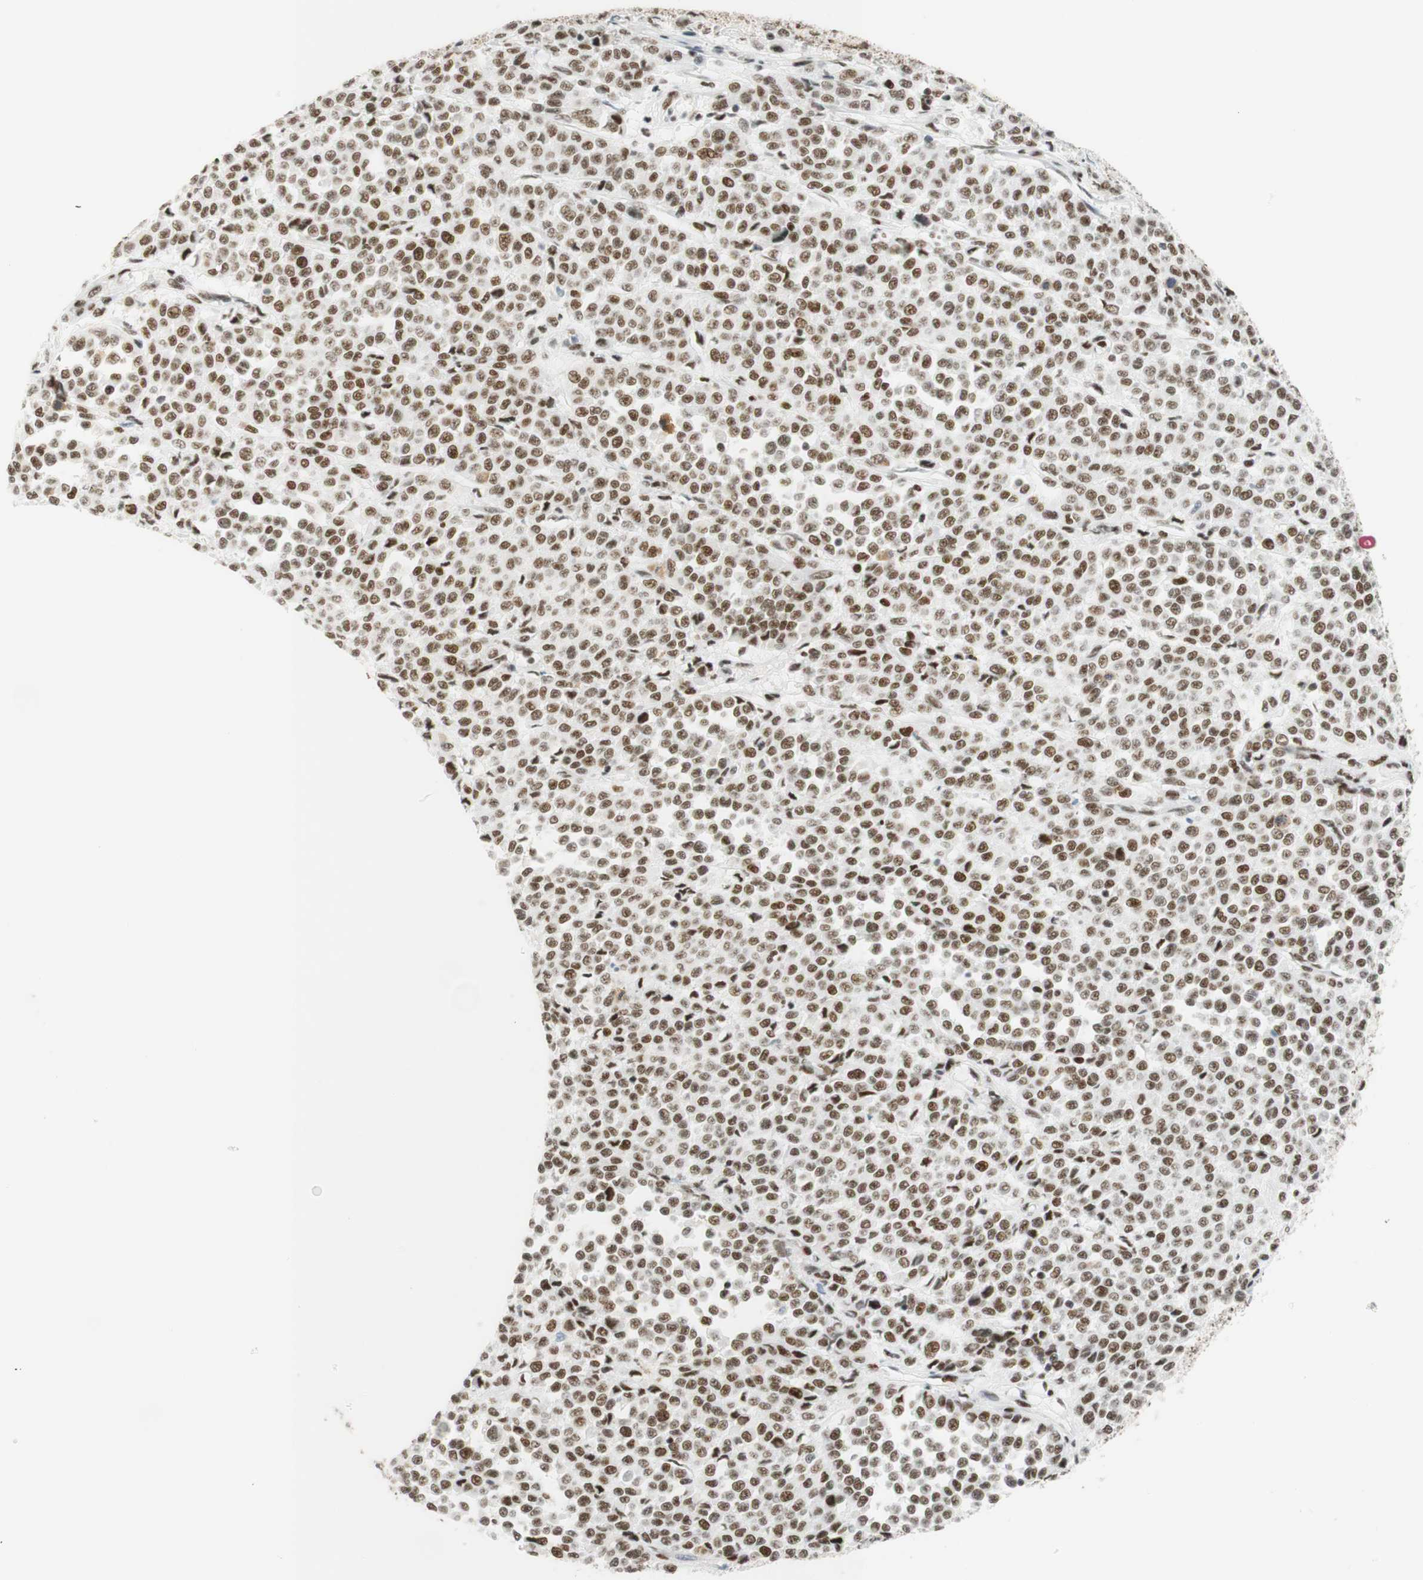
{"staining": {"intensity": "moderate", "quantity": ">75%", "location": "nuclear"}, "tissue": "melanoma", "cell_type": "Tumor cells", "image_type": "cancer", "snomed": [{"axis": "morphology", "description": "Malignant melanoma, Metastatic site"}, {"axis": "topography", "description": "Pancreas"}], "caption": "The photomicrograph demonstrates staining of malignant melanoma (metastatic site), revealing moderate nuclear protein staining (brown color) within tumor cells.", "gene": "RNF20", "patient": {"sex": "female", "age": 30}}